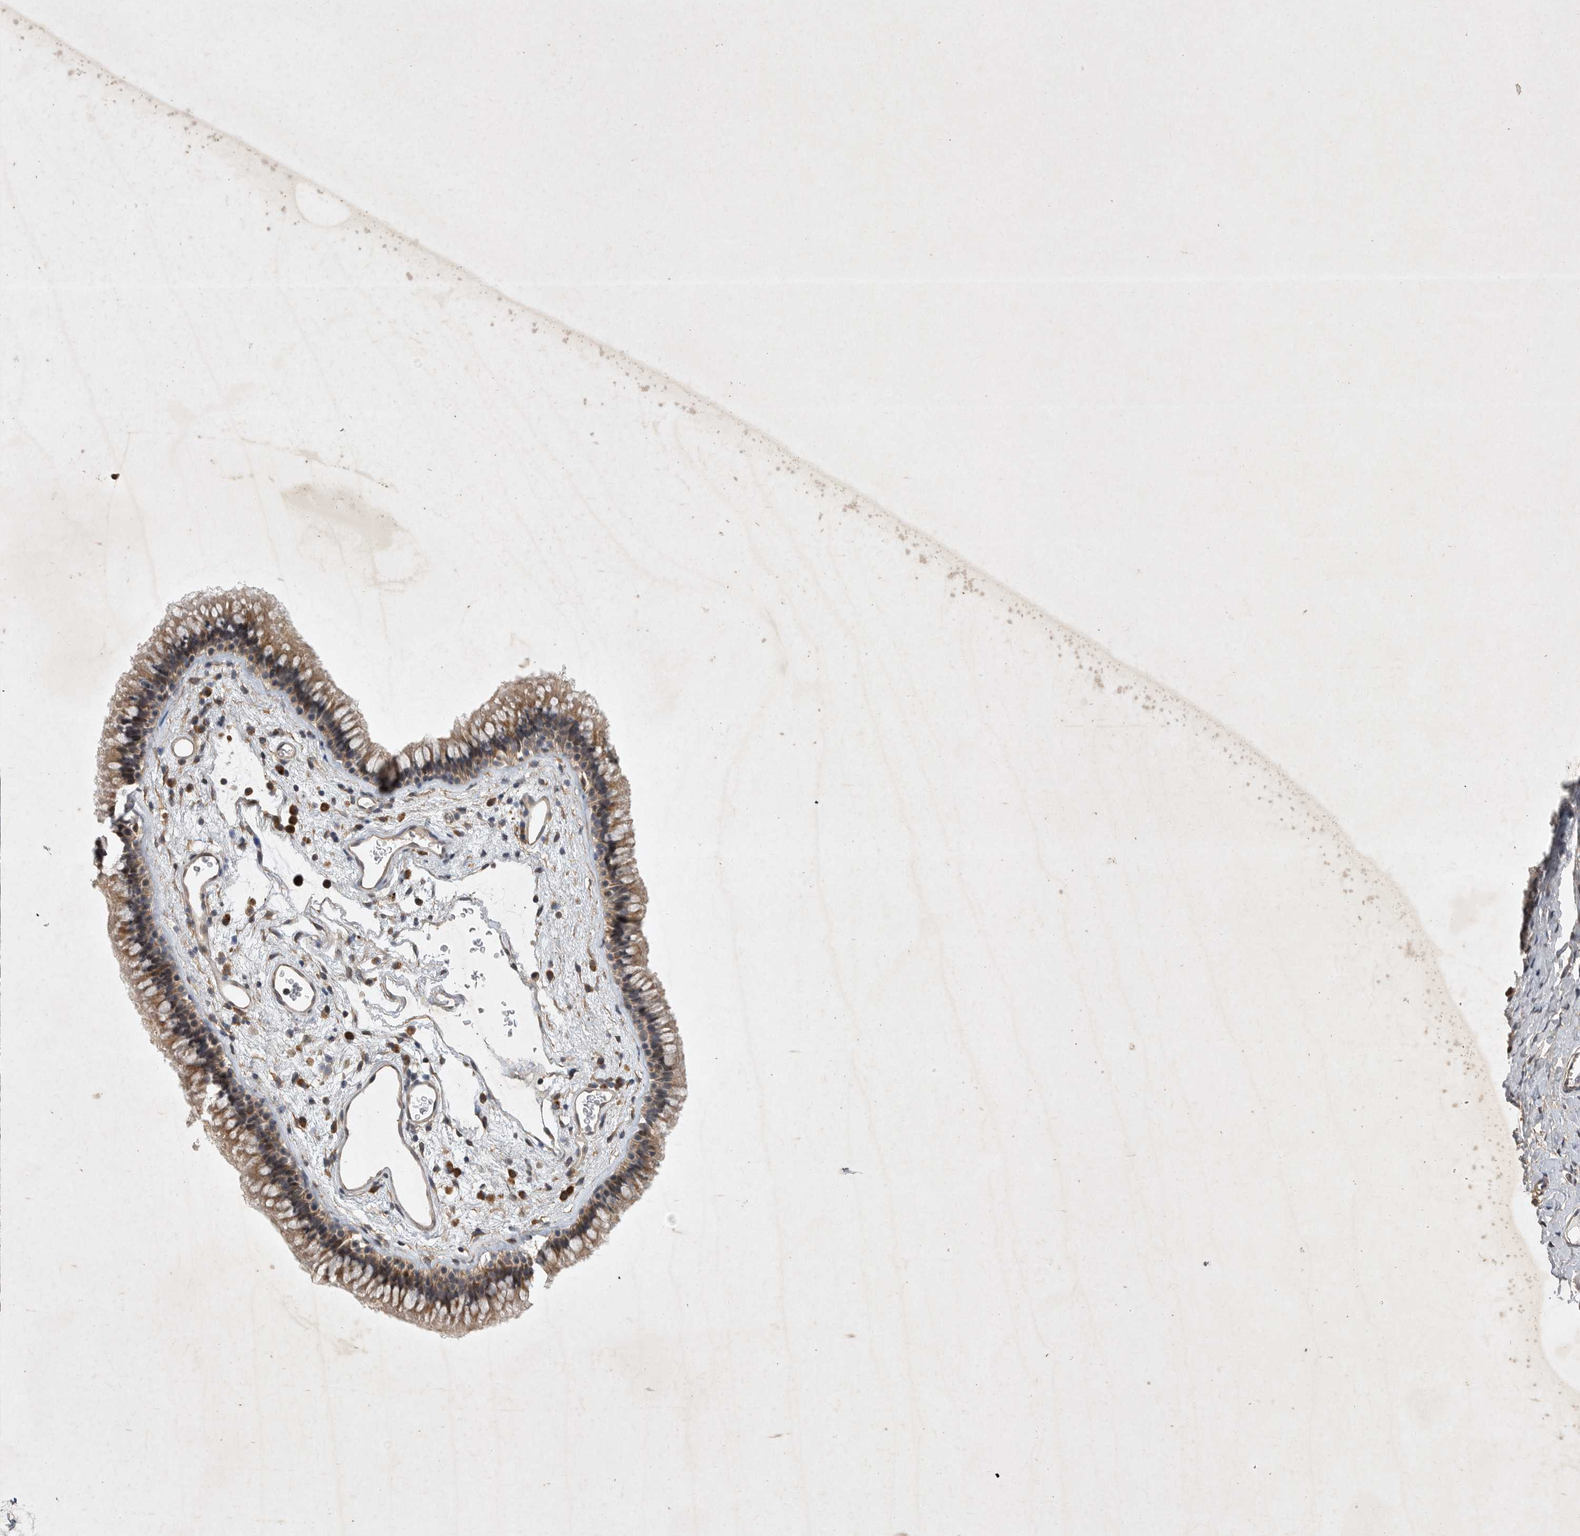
{"staining": {"intensity": "moderate", "quantity": ">75%", "location": "cytoplasmic/membranous"}, "tissue": "nasopharynx", "cell_type": "Respiratory epithelial cells", "image_type": "normal", "snomed": [{"axis": "morphology", "description": "Normal tissue, NOS"}, {"axis": "morphology", "description": "Inflammation, NOS"}, {"axis": "topography", "description": "Nasopharynx"}], "caption": "The image displays staining of normal nasopharynx, revealing moderate cytoplasmic/membranous protein staining (brown color) within respiratory epithelial cells. The protein of interest is shown in brown color, while the nuclei are stained blue.", "gene": "EDEM3", "patient": {"sex": "male", "age": 48}}